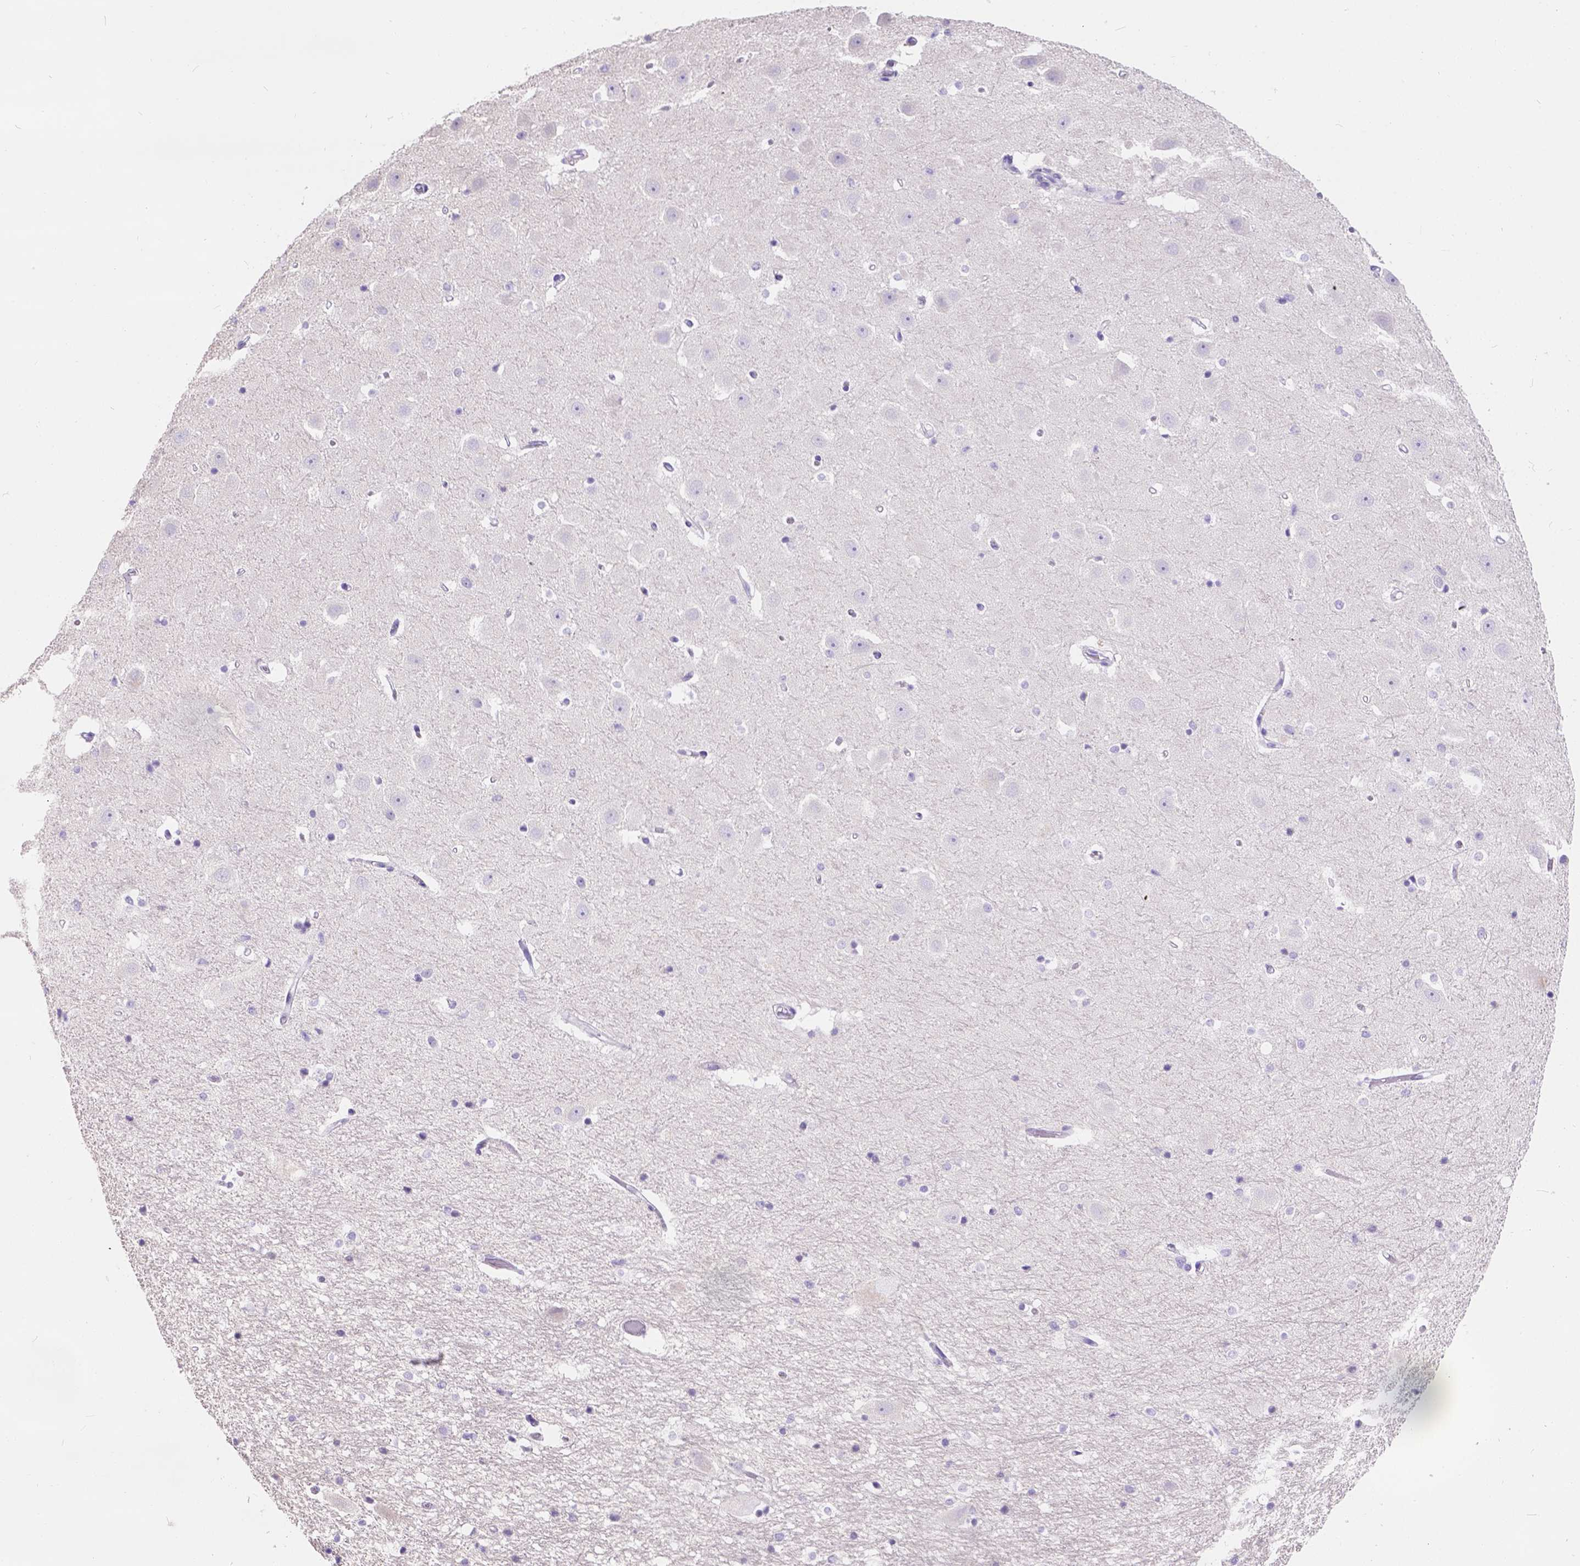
{"staining": {"intensity": "negative", "quantity": "none", "location": "none"}, "tissue": "hippocampus", "cell_type": "Glial cells", "image_type": "normal", "snomed": [{"axis": "morphology", "description": "Normal tissue, NOS"}, {"axis": "topography", "description": "Hippocampus"}], "caption": "IHC histopathology image of normal hippocampus: human hippocampus stained with DAB reveals no significant protein positivity in glial cells. Nuclei are stained in blue.", "gene": "PHF7", "patient": {"sex": "male", "age": 44}}